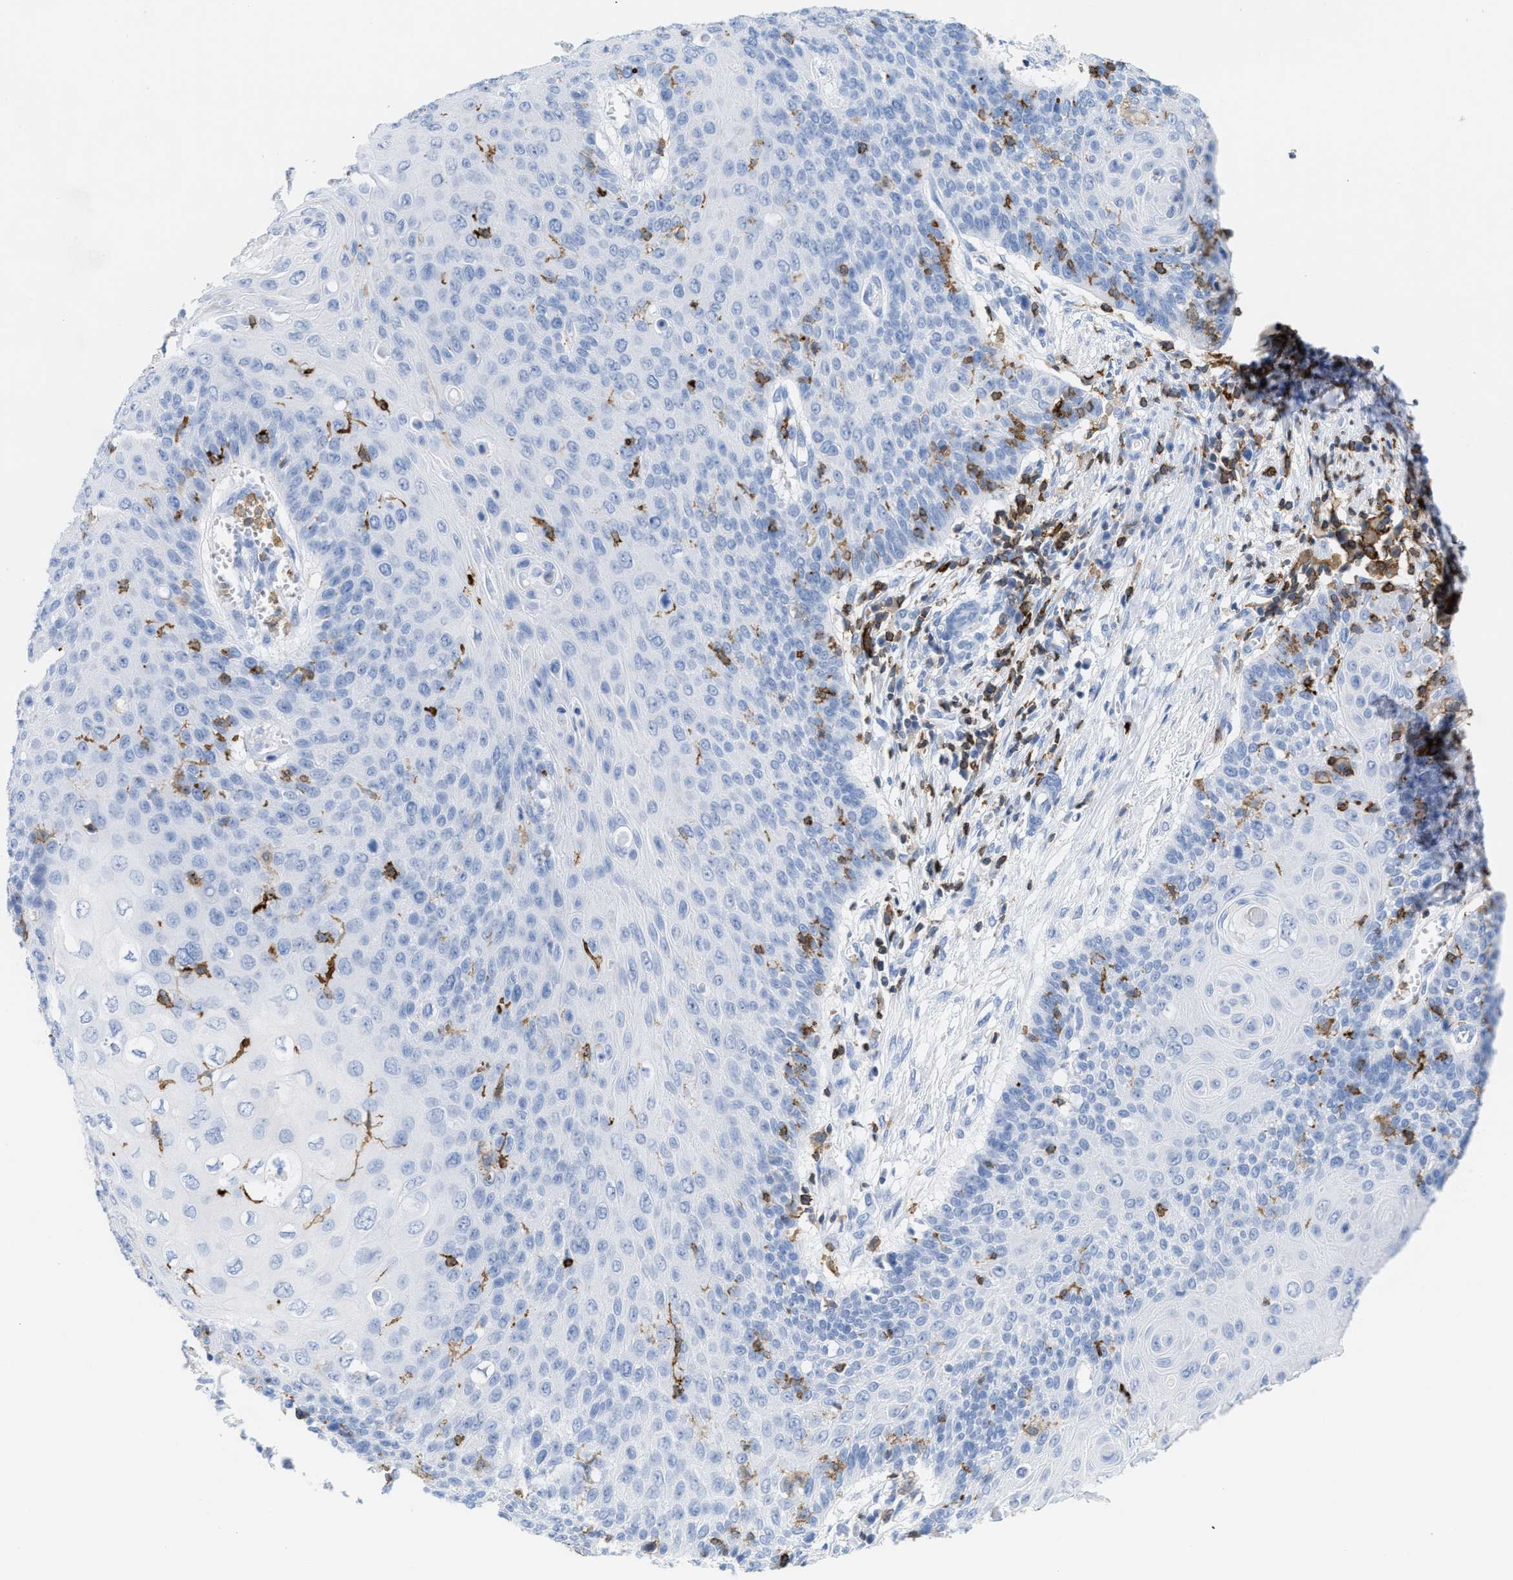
{"staining": {"intensity": "negative", "quantity": "none", "location": "none"}, "tissue": "cervical cancer", "cell_type": "Tumor cells", "image_type": "cancer", "snomed": [{"axis": "morphology", "description": "Squamous cell carcinoma, NOS"}, {"axis": "topography", "description": "Cervix"}], "caption": "Cervical cancer (squamous cell carcinoma) was stained to show a protein in brown. There is no significant staining in tumor cells.", "gene": "LCP1", "patient": {"sex": "female", "age": 39}}